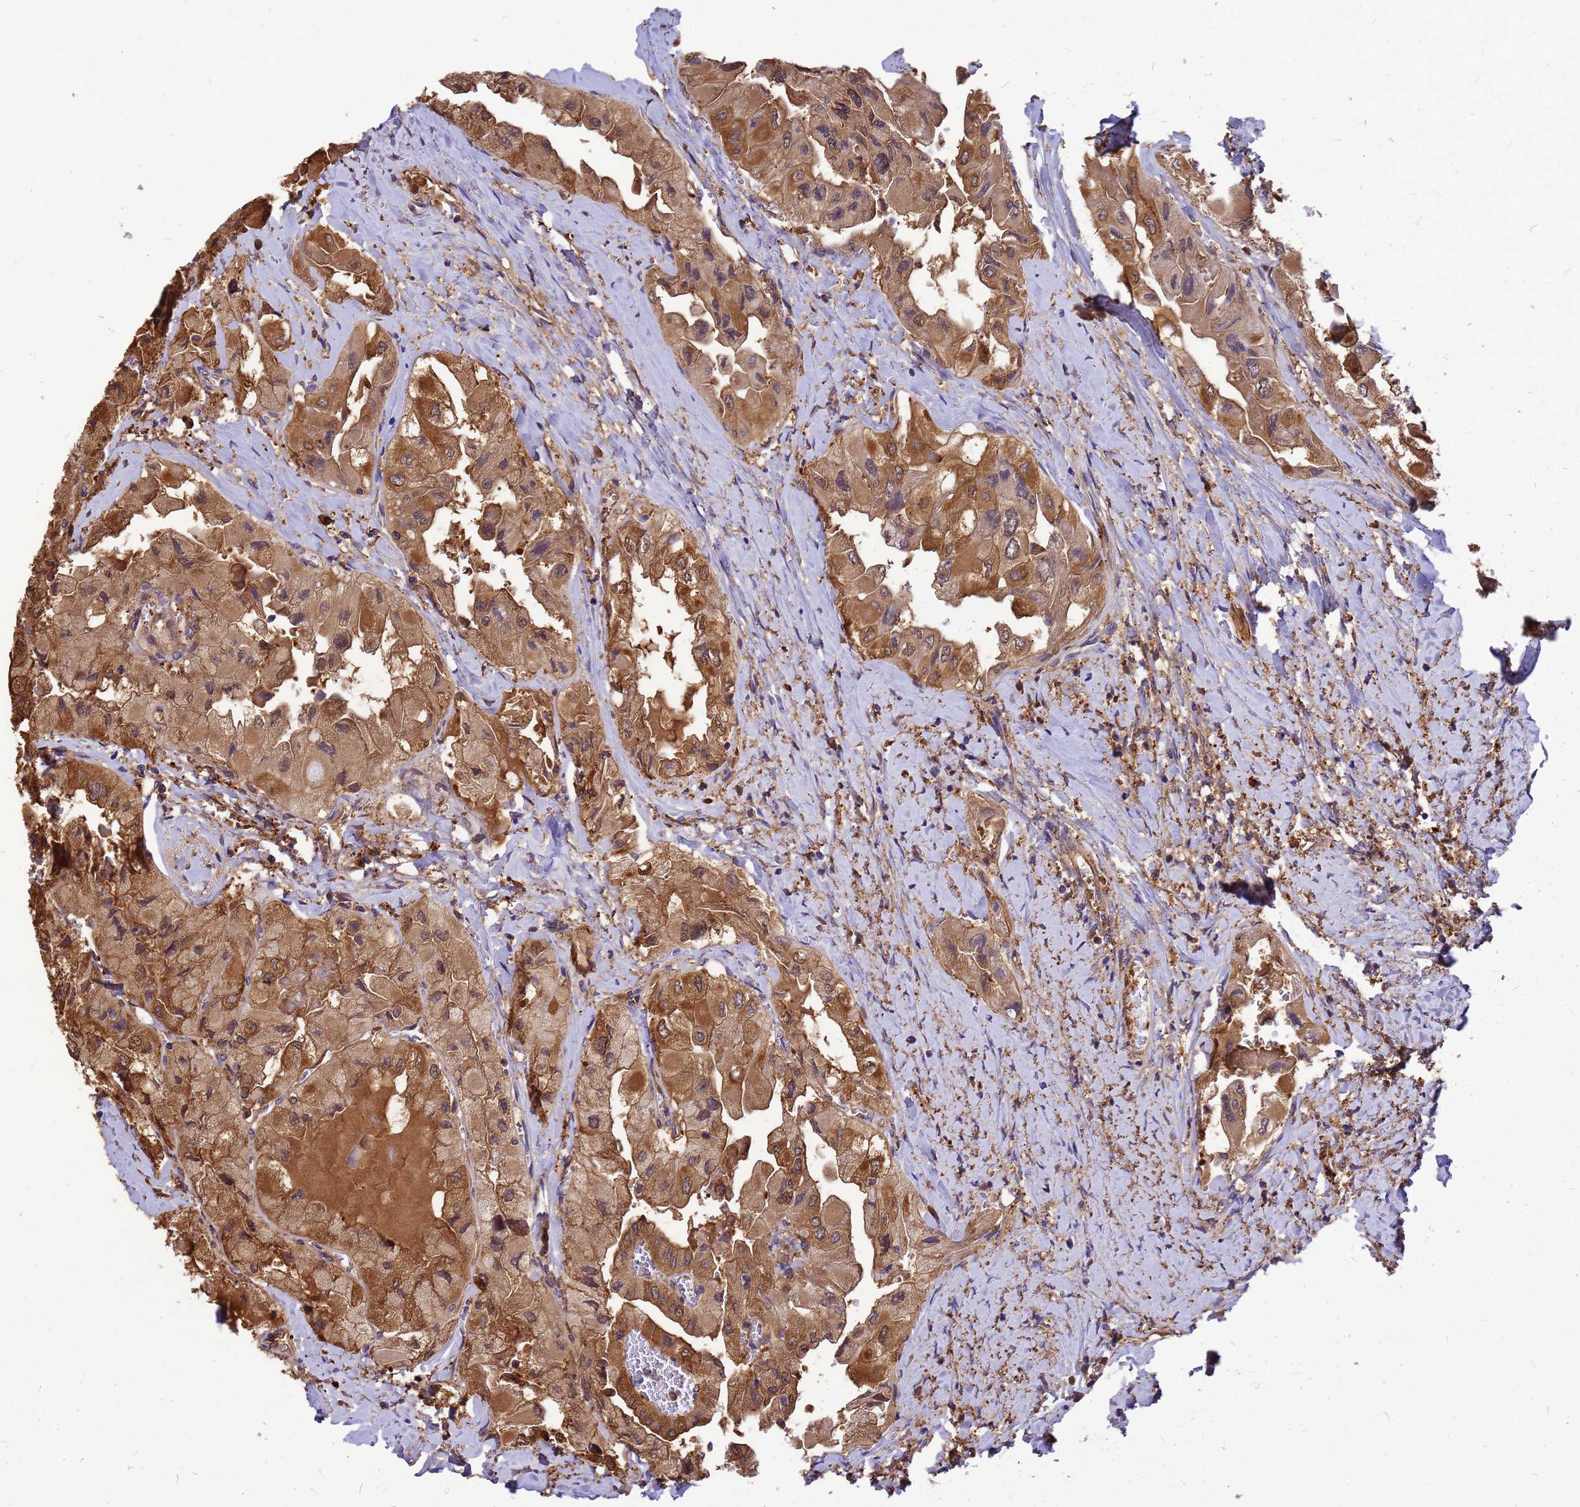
{"staining": {"intensity": "moderate", "quantity": ">75%", "location": "cytoplasmic/membranous"}, "tissue": "thyroid cancer", "cell_type": "Tumor cells", "image_type": "cancer", "snomed": [{"axis": "morphology", "description": "Normal tissue, NOS"}, {"axis": "morphology", "description": "Papillary adenocarcinoma, NOS"}, {"axis": "topography", "description": "Thyroid gland"}], "caption": "Thyroid papillary adenocarcinoma stained with IHC demonstrates moderate cytoplasmic/membranous positivity in approximately >75% of tumor cells.", "gene": "GID4", "patient": {"sex": "female", "age": 59}}